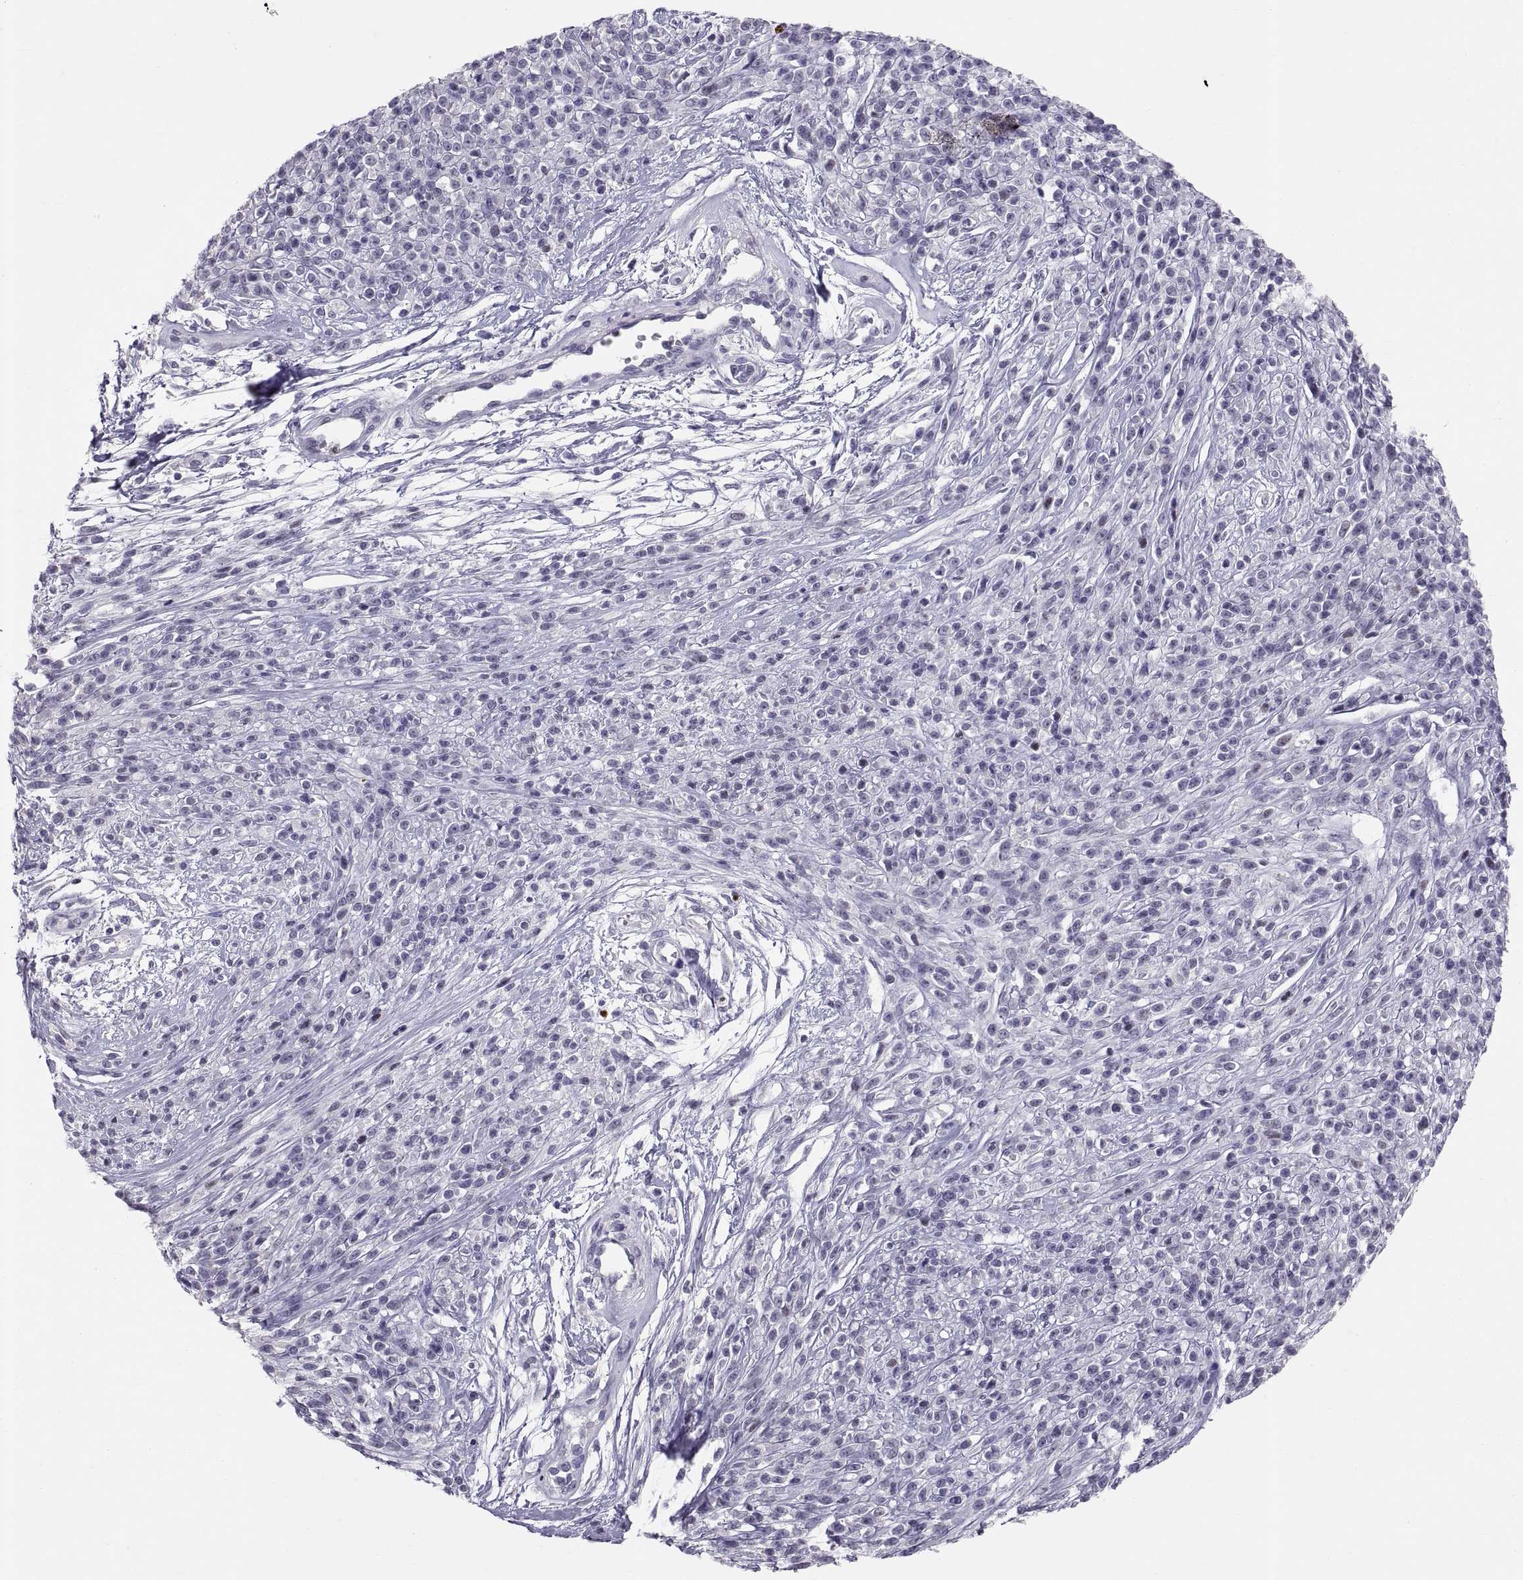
{"staining": {"intensity": "negative", "quantity": "none", "location": "none"}, "tissue": "melanoma", "cell_type": "Tumor cells", "image_type": "cancer", "snomed": [{"axis": "morphology", "description": "Malignant melanoma, NOS"}, {"axis": "topography", "description": "Skin"}, {"axis": "topography", "description": "Skin of trunk"}], "caption": "This is a histopathology image of immunohistochemistry (IHC) staining of malignant melanoma, which shows no staining in tumor cells.", "gene": "PTN", "patient": {"sex": "male", "age": 74}}